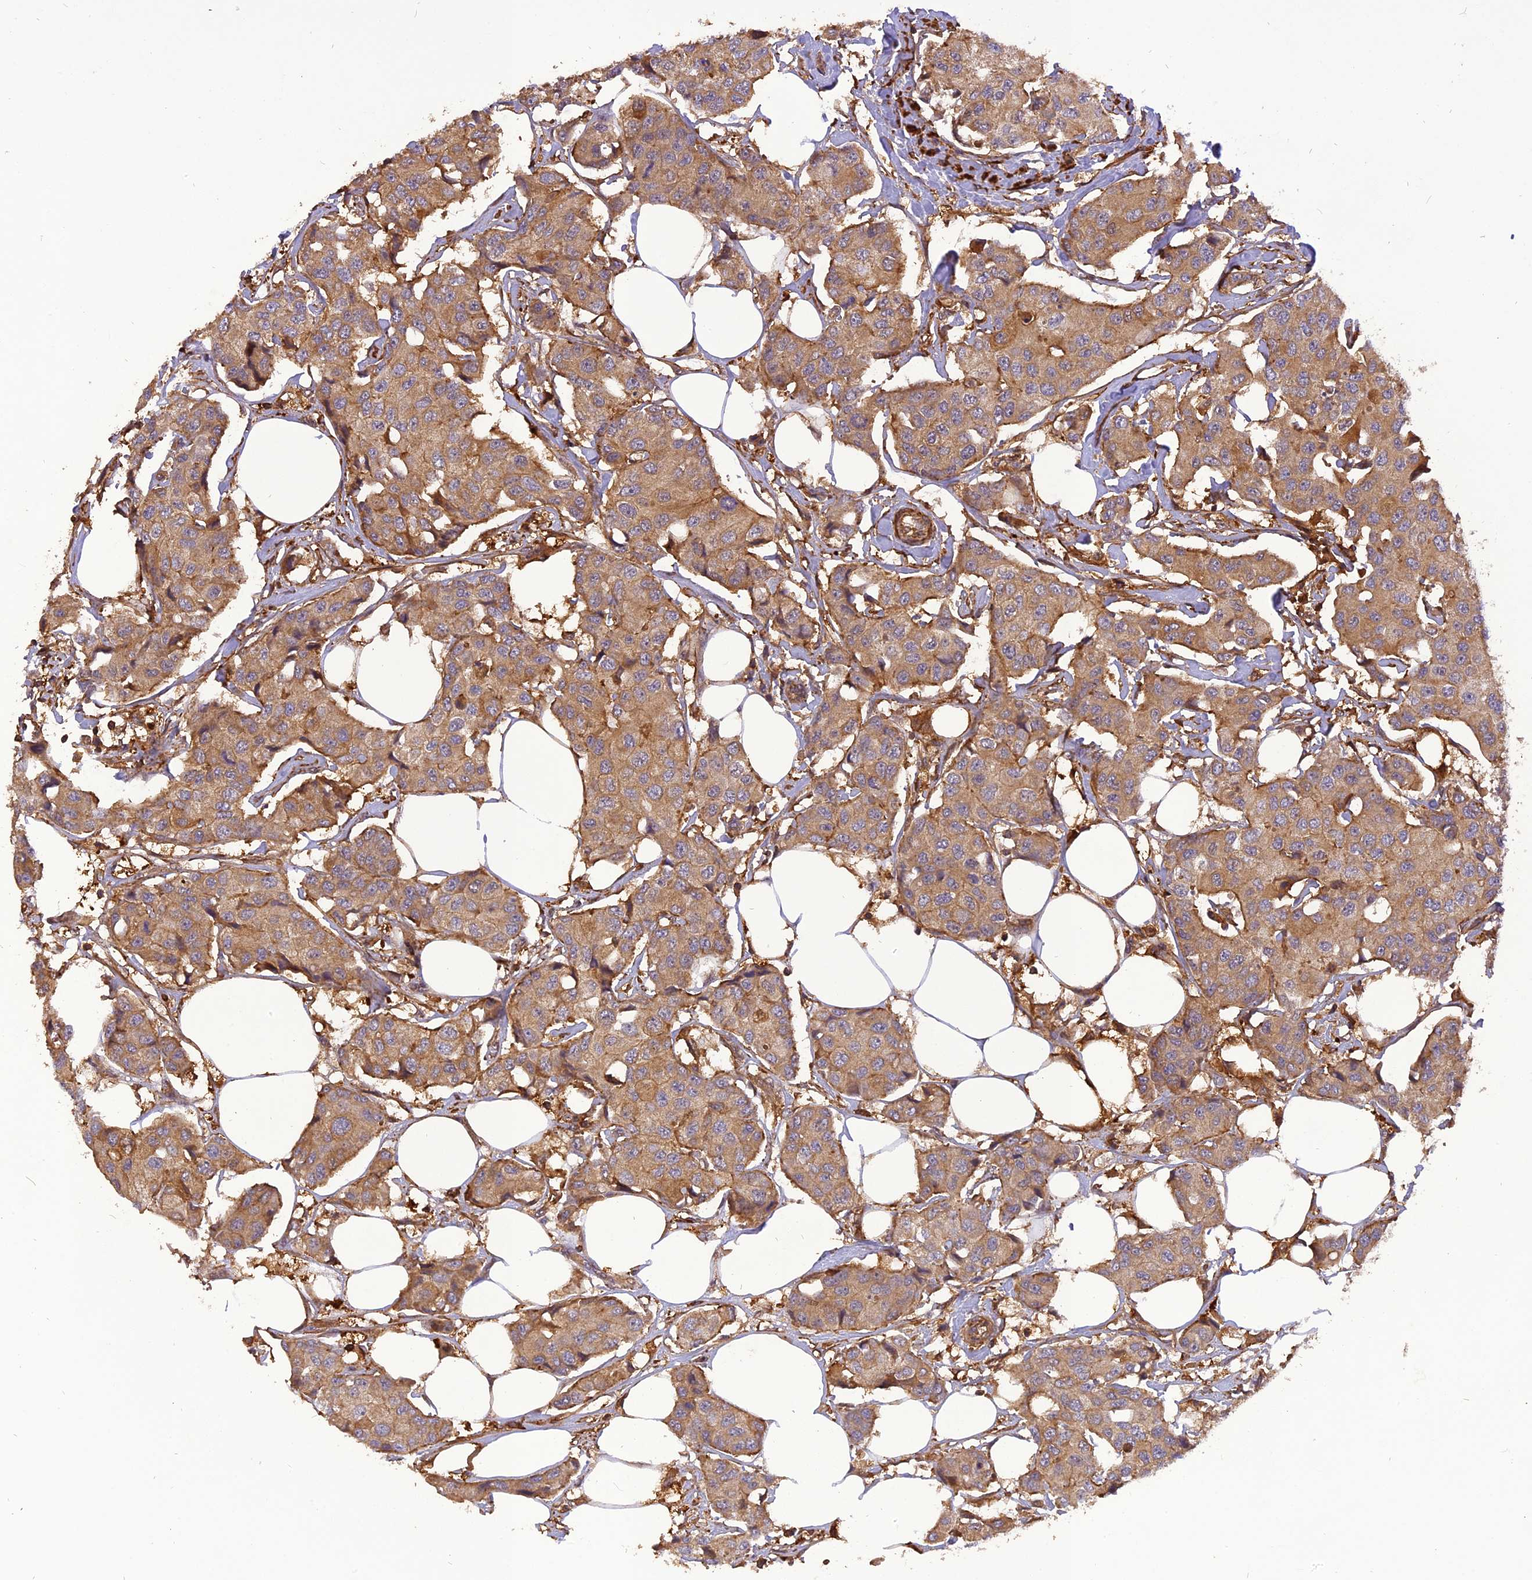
{"staining": {"intensity": "moderate", "quantity": ">75%", "location": "cytoplasmic/membranous"}, "tissue": "breast cancer", "cell_type": "Tumor cells", "image_type": "cancer", "snomed": [{"axis": "morphology", "description": "Duct carcinoma"}, {"axis": "topography", "description": "Breast"}], "caption": "Approximately >75% of tumor cells in human breast cancer exhibit moderate cytoplasmic/membranous protein positivity as visualized by brown immunohistochemical staining.", "gene": "STOML1", "patient": {"sex": "female", "age": 80}}